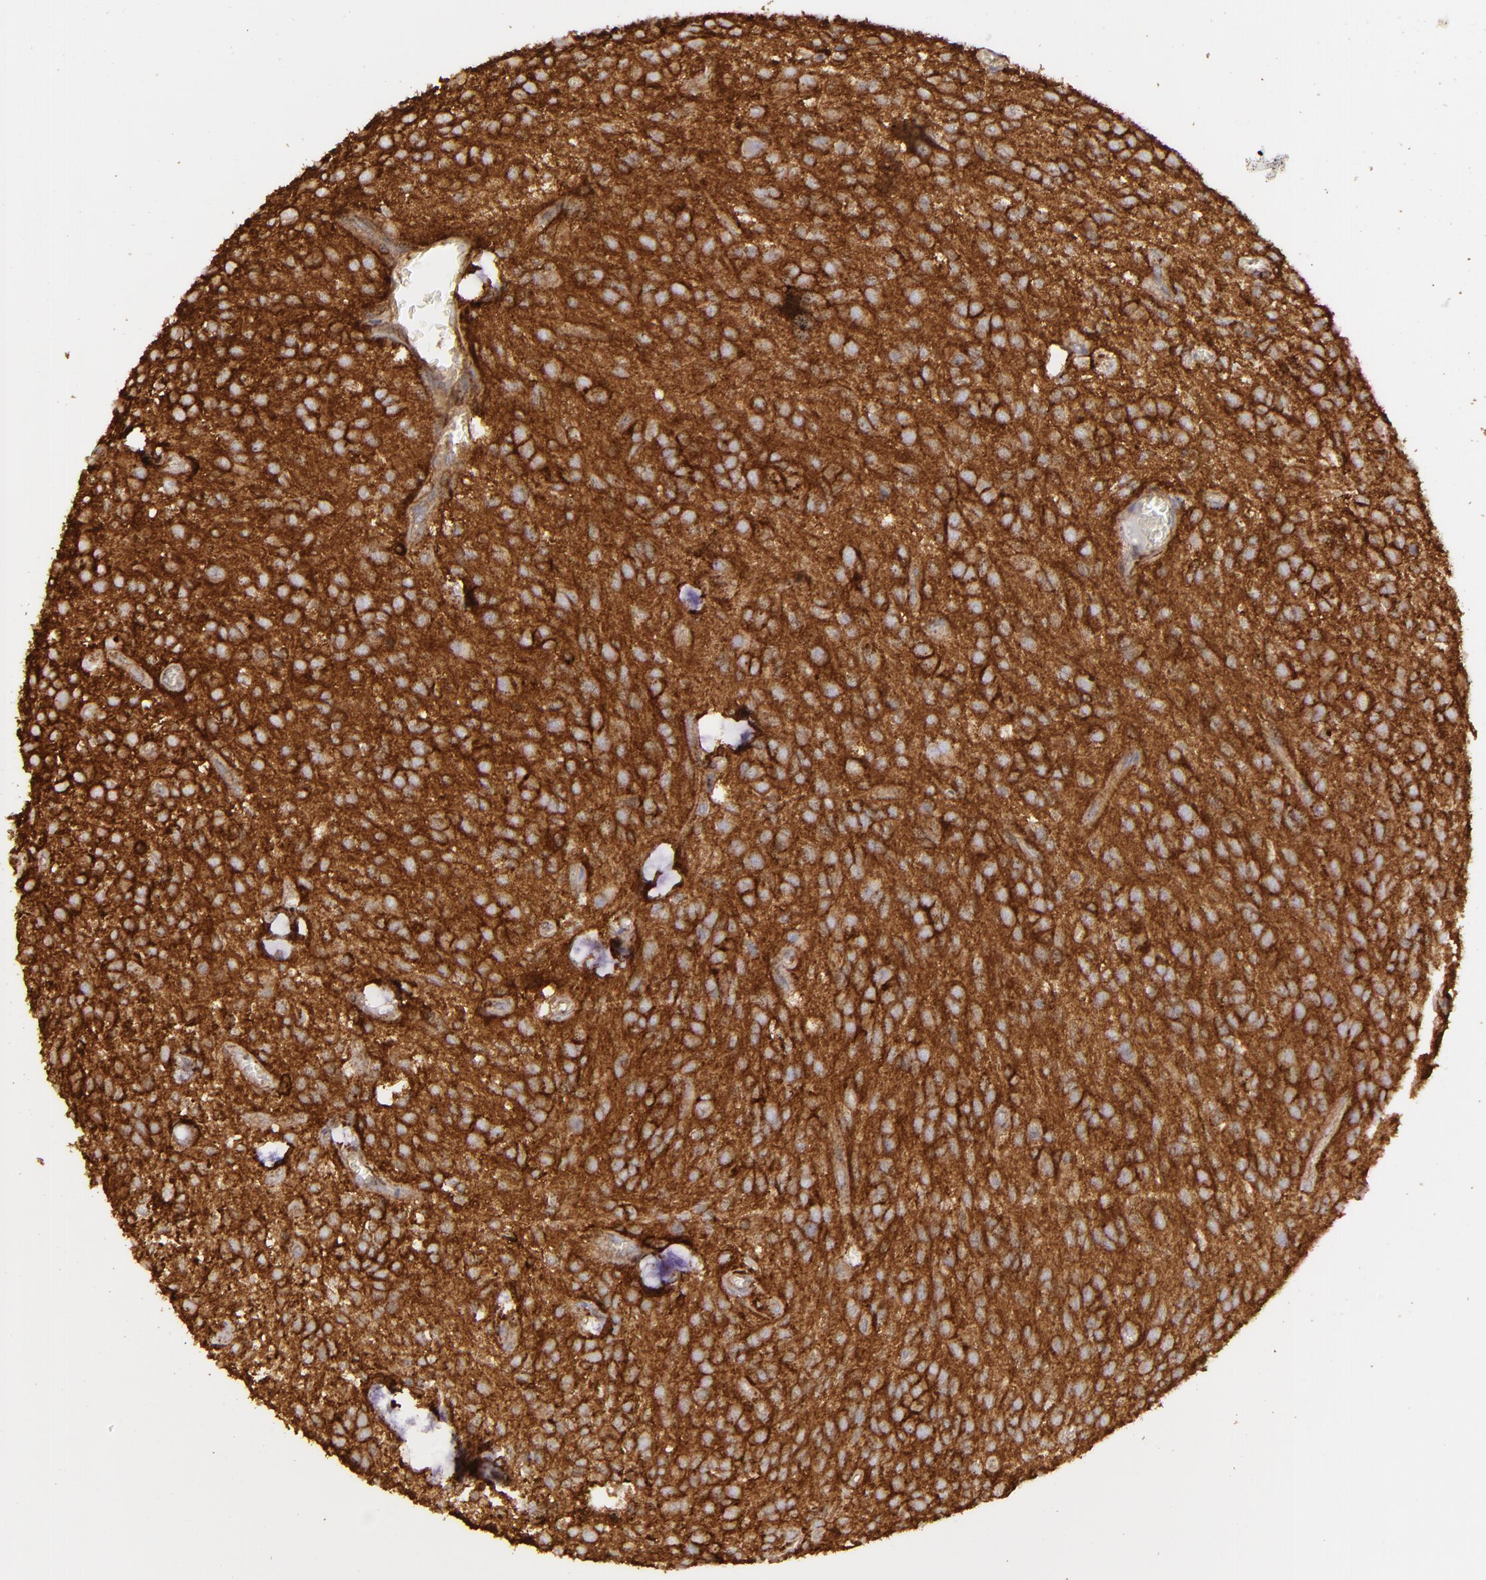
{"staining": {"intensity": "strong", "quantity": ">75%", "location": "cytoplasmic/membranous"}, "tissue": "glioma", "cell_type": "Tumor cells", "image_type": "cancer", "snomed": [{"axis": "morphology", "description": "Glioma, malignant, Low grade"}, {"axis": "topography", "description": "Brain"}], "caption": "High-magnification brightfield microscopy of glioma stained with DAB (brown) and counterstained with hematoxylin (blue). tumor cells exhibit strong cytoplasmic/membranous staining is identified in about>75% of cells.", "gene": "ACTB", "patient": {"sex": "female", "age": 15}}